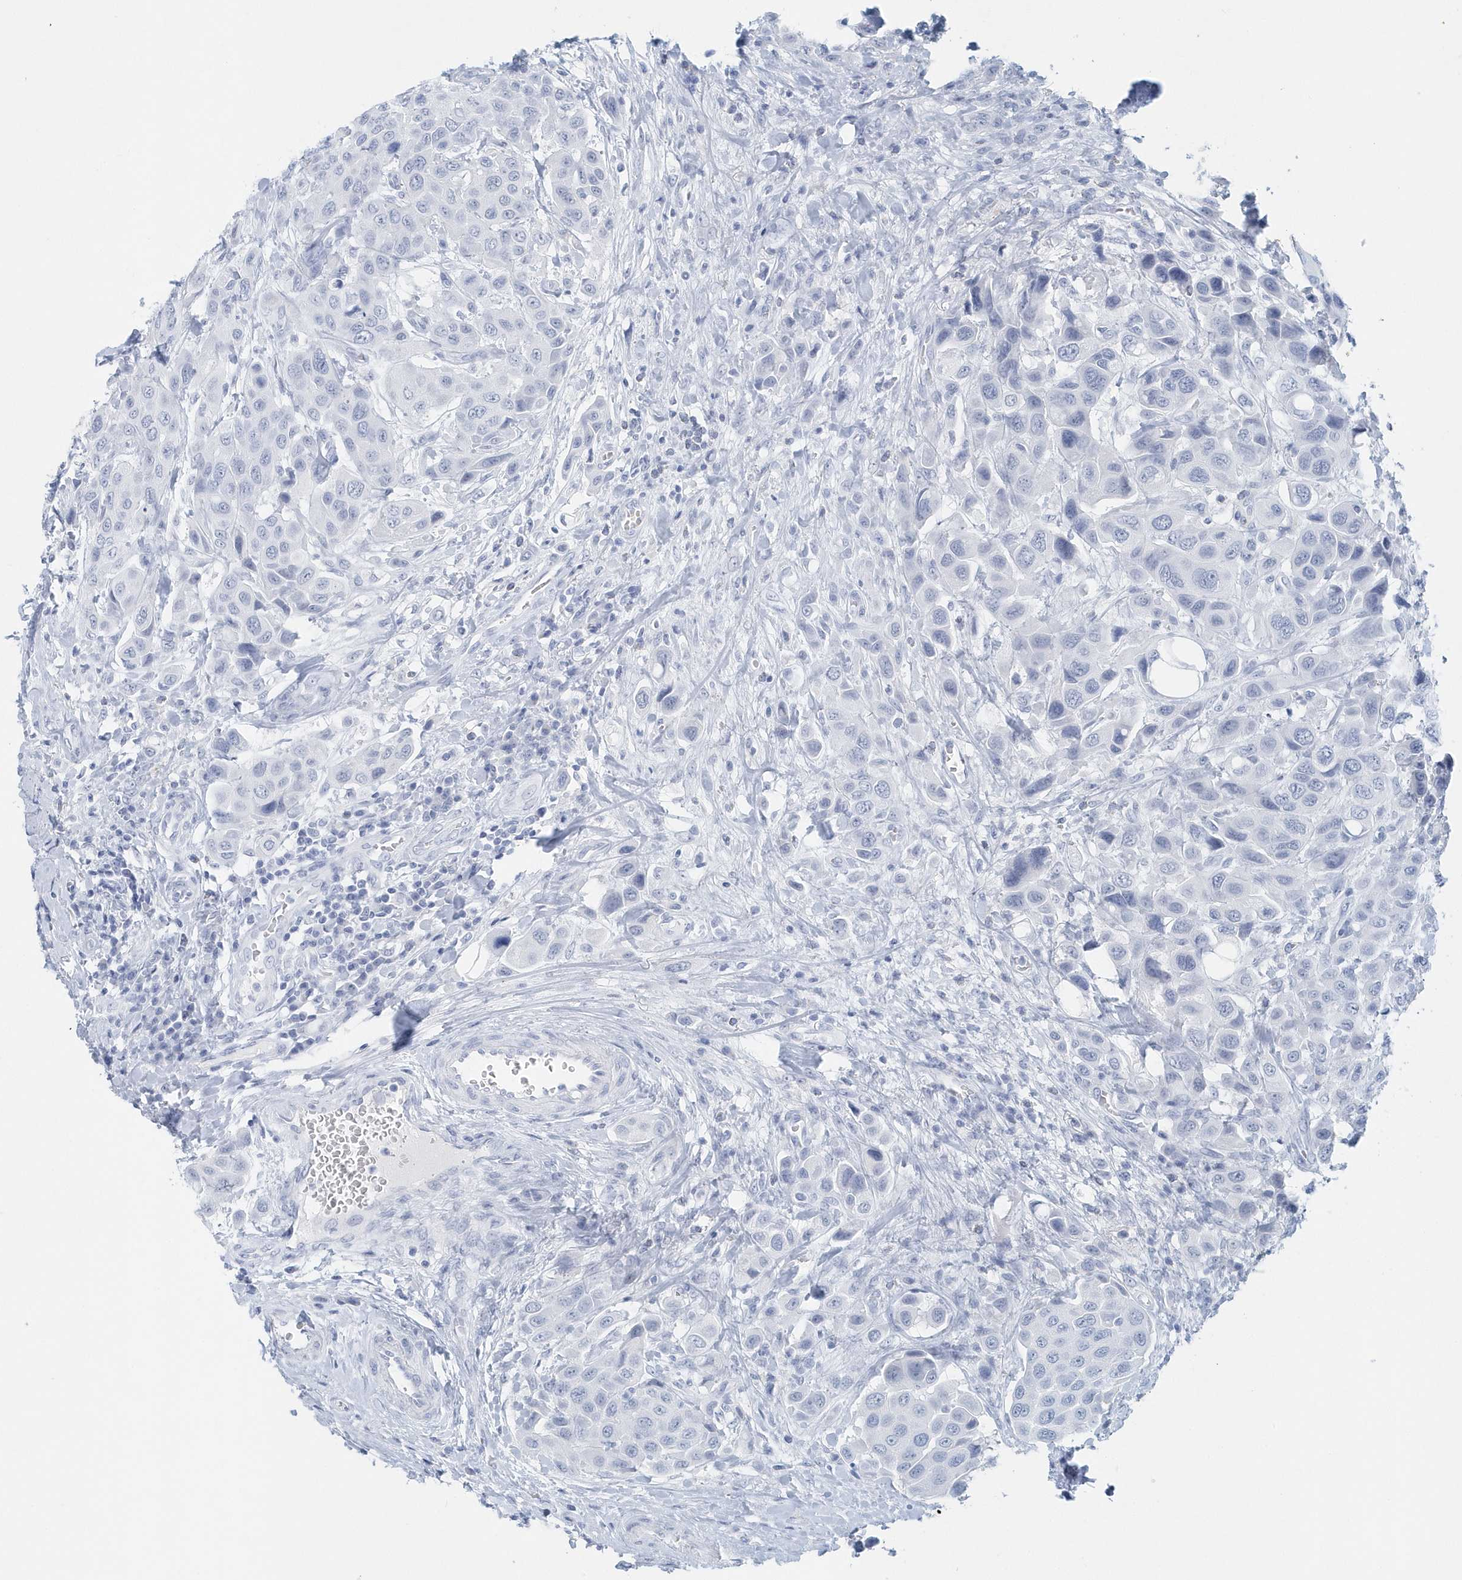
{"staining": {"intensity": "negative", "quantity": "none", "location": "none"}, "tissue": "urothelial cancer", "cell_type": "Tumor cells", "image_type": "cancer", "snomed": [{"axis": "morphology", "description": "Urothelial carcinoma, High grade"}, {"axis": "topography", "description": "Urinary bladder"}], "caption": "DAB (3,3'-diaminobenzidine) immunohistochemical staining of human urothelial cancer reveals no significant expression in tumor cells. (Immunohistochemistry, brightfield microscopy, high magnification).", "gene": "PTPRO", "patient": {"sex": "male", "age": 50}}